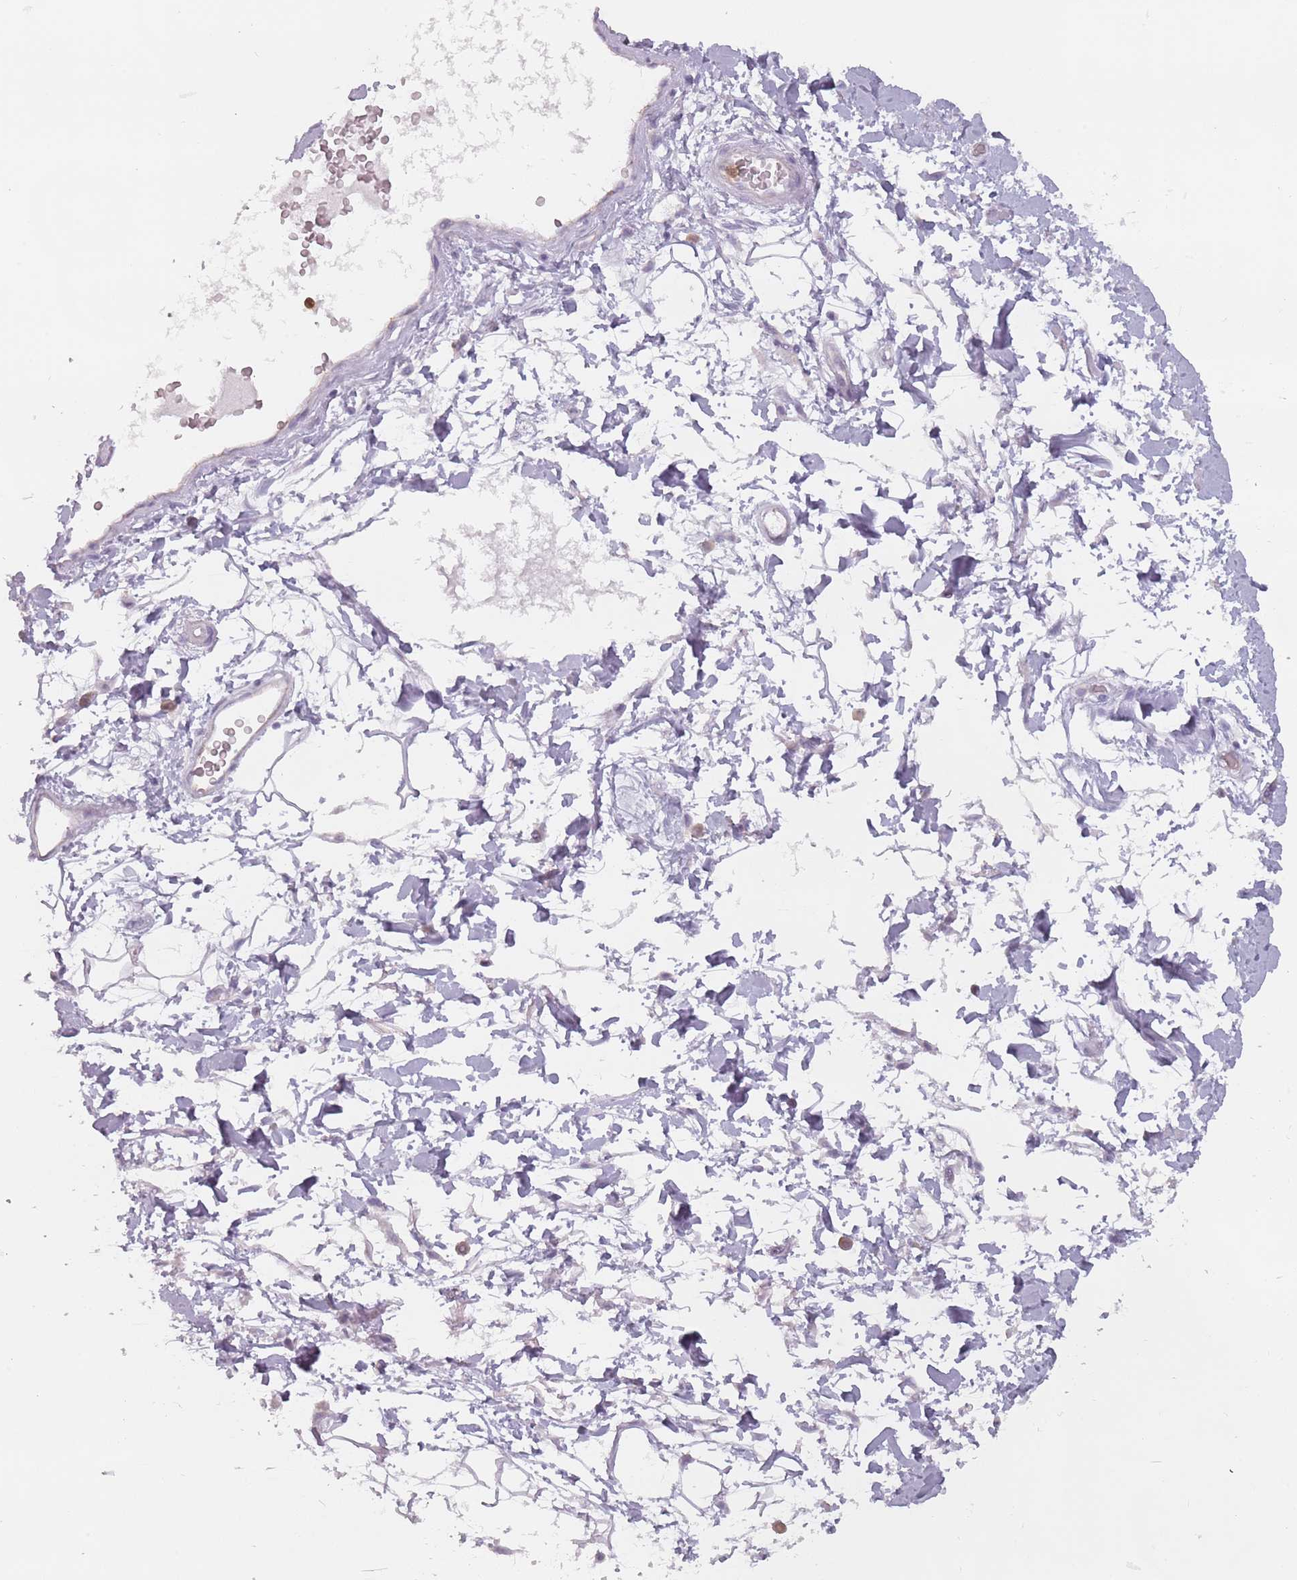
{"staining": {"intensity": "negative", "quantity": "none", "location": "none"}, "tissue": "adipose tissue", "cell_type": "Adipocytes", "image_type": "normal", "snomed": [{"axis": "morphology", "description": "Normal tissue, NOS"}, {"axis": "morphology", "description": "Adenocarcinoma, NOS"}, {"axis": "topography", "description": "Rectum"}, {"axis": "topography", "description": "Vagina"}, {"axis": "topography", "description": "Peripheral nerve tissue"}], "caption": "A micrograph of human adipose tissue is negative for staining in adipocytes. (DAB immunohistochemistry, high magnification).", "gene": "ZNF584", "patient": {"sex": "female", "age": 71}}